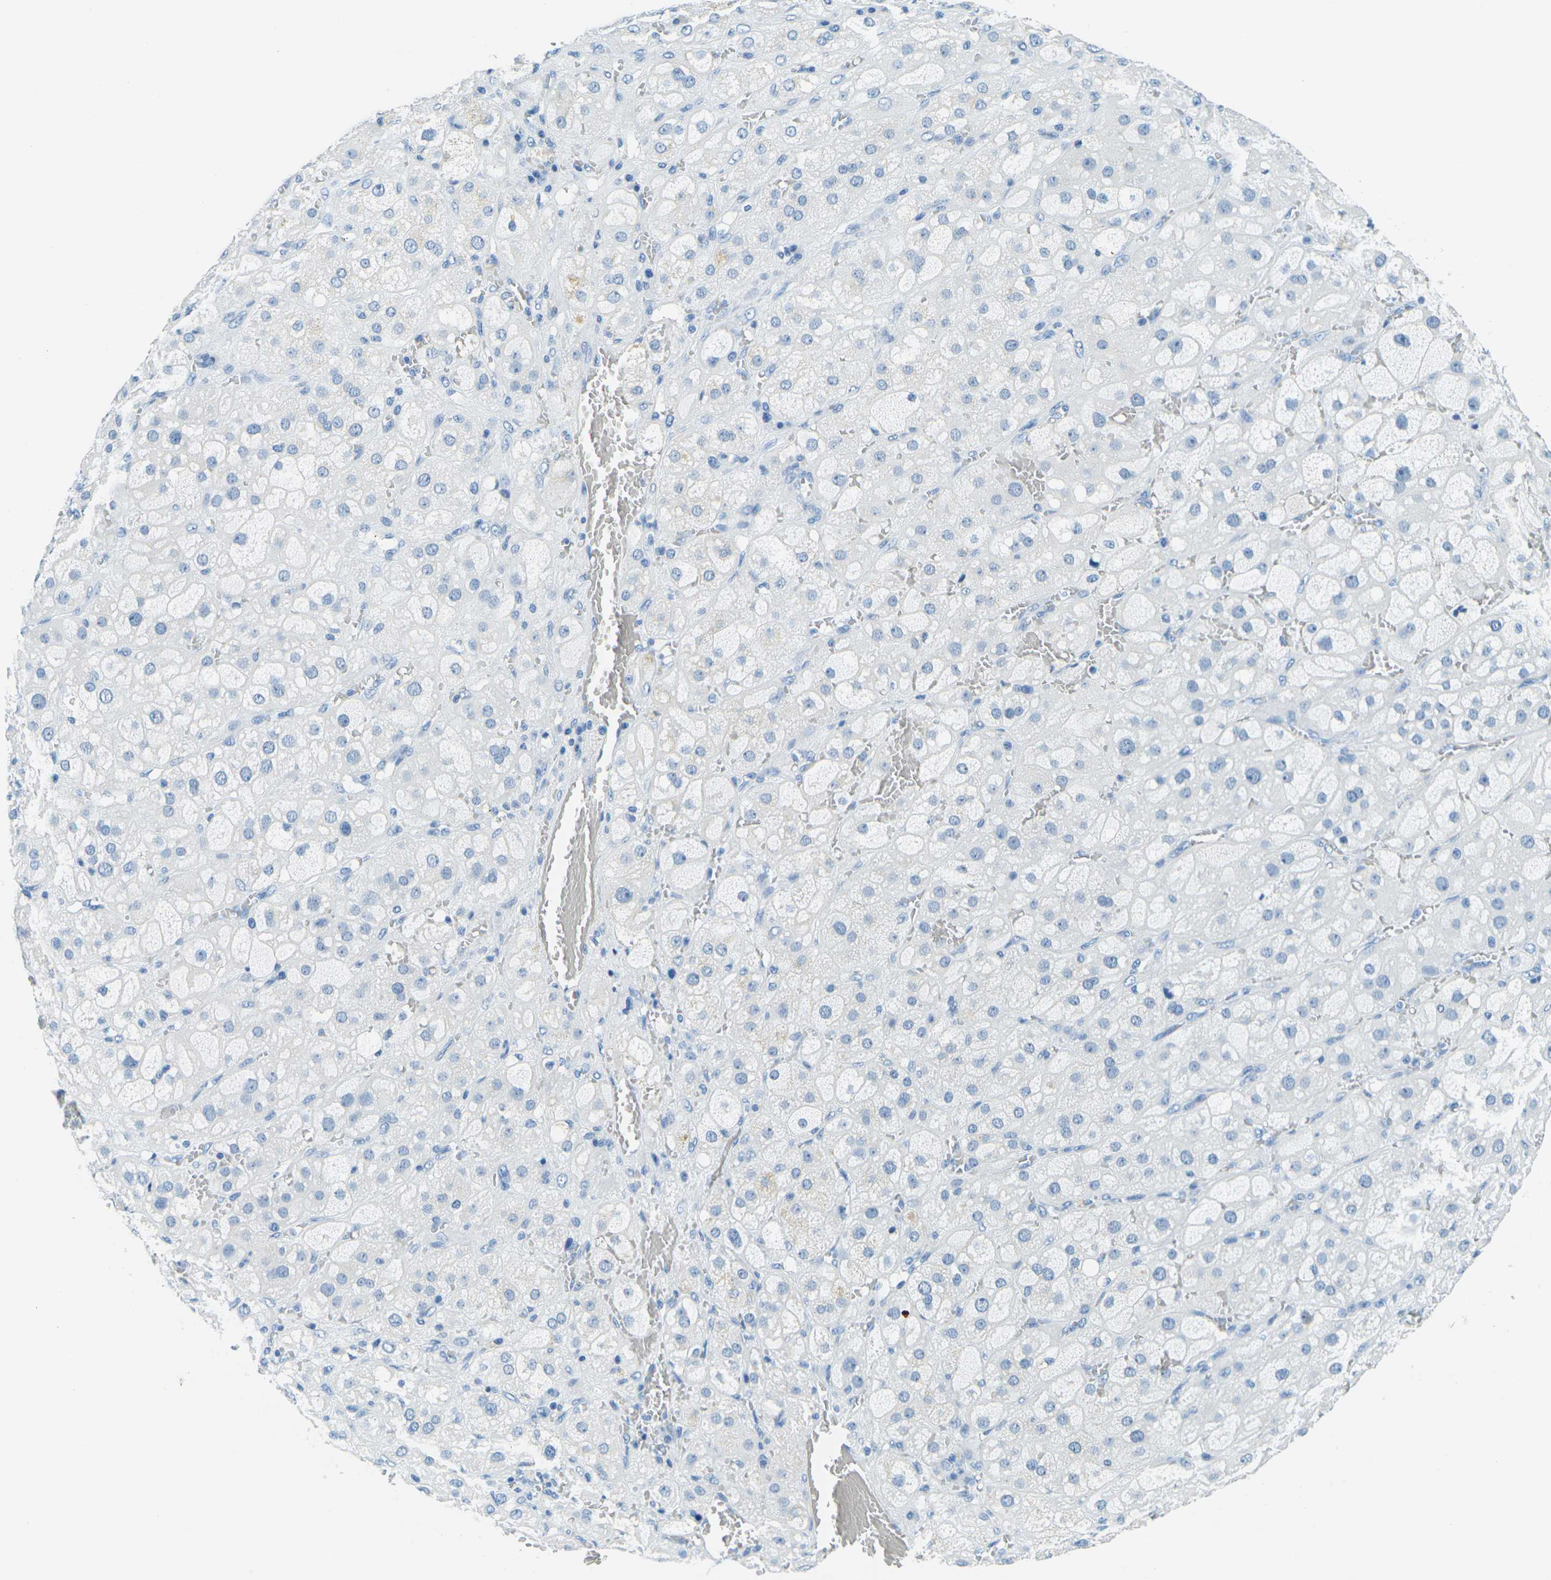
{"staining": {"intensity": "negative", "quantity": "none", "location": "none"}, "tissue": "adrenal gland", "cell_type": "Glandular cells", "image_type": "normal", "snomed": [{"axis": "morphology", "description": "Normal tissue, NOS"}, {"axis": "topography", "description": "Adrenal gland"}], "caption": "The immunohistochemistry (IHC) micrograph has no significant positivity in glandular cells of adrenal gland. The staining was performed using DAB (3,3'-diaminobenzidine) to visualize the protein expression in brown, while the nuclei were stained in blue with hematoxylin (Magnification: 20x).", "gene": "OCLN", "patient": {"sex": "female", "age": 47}}